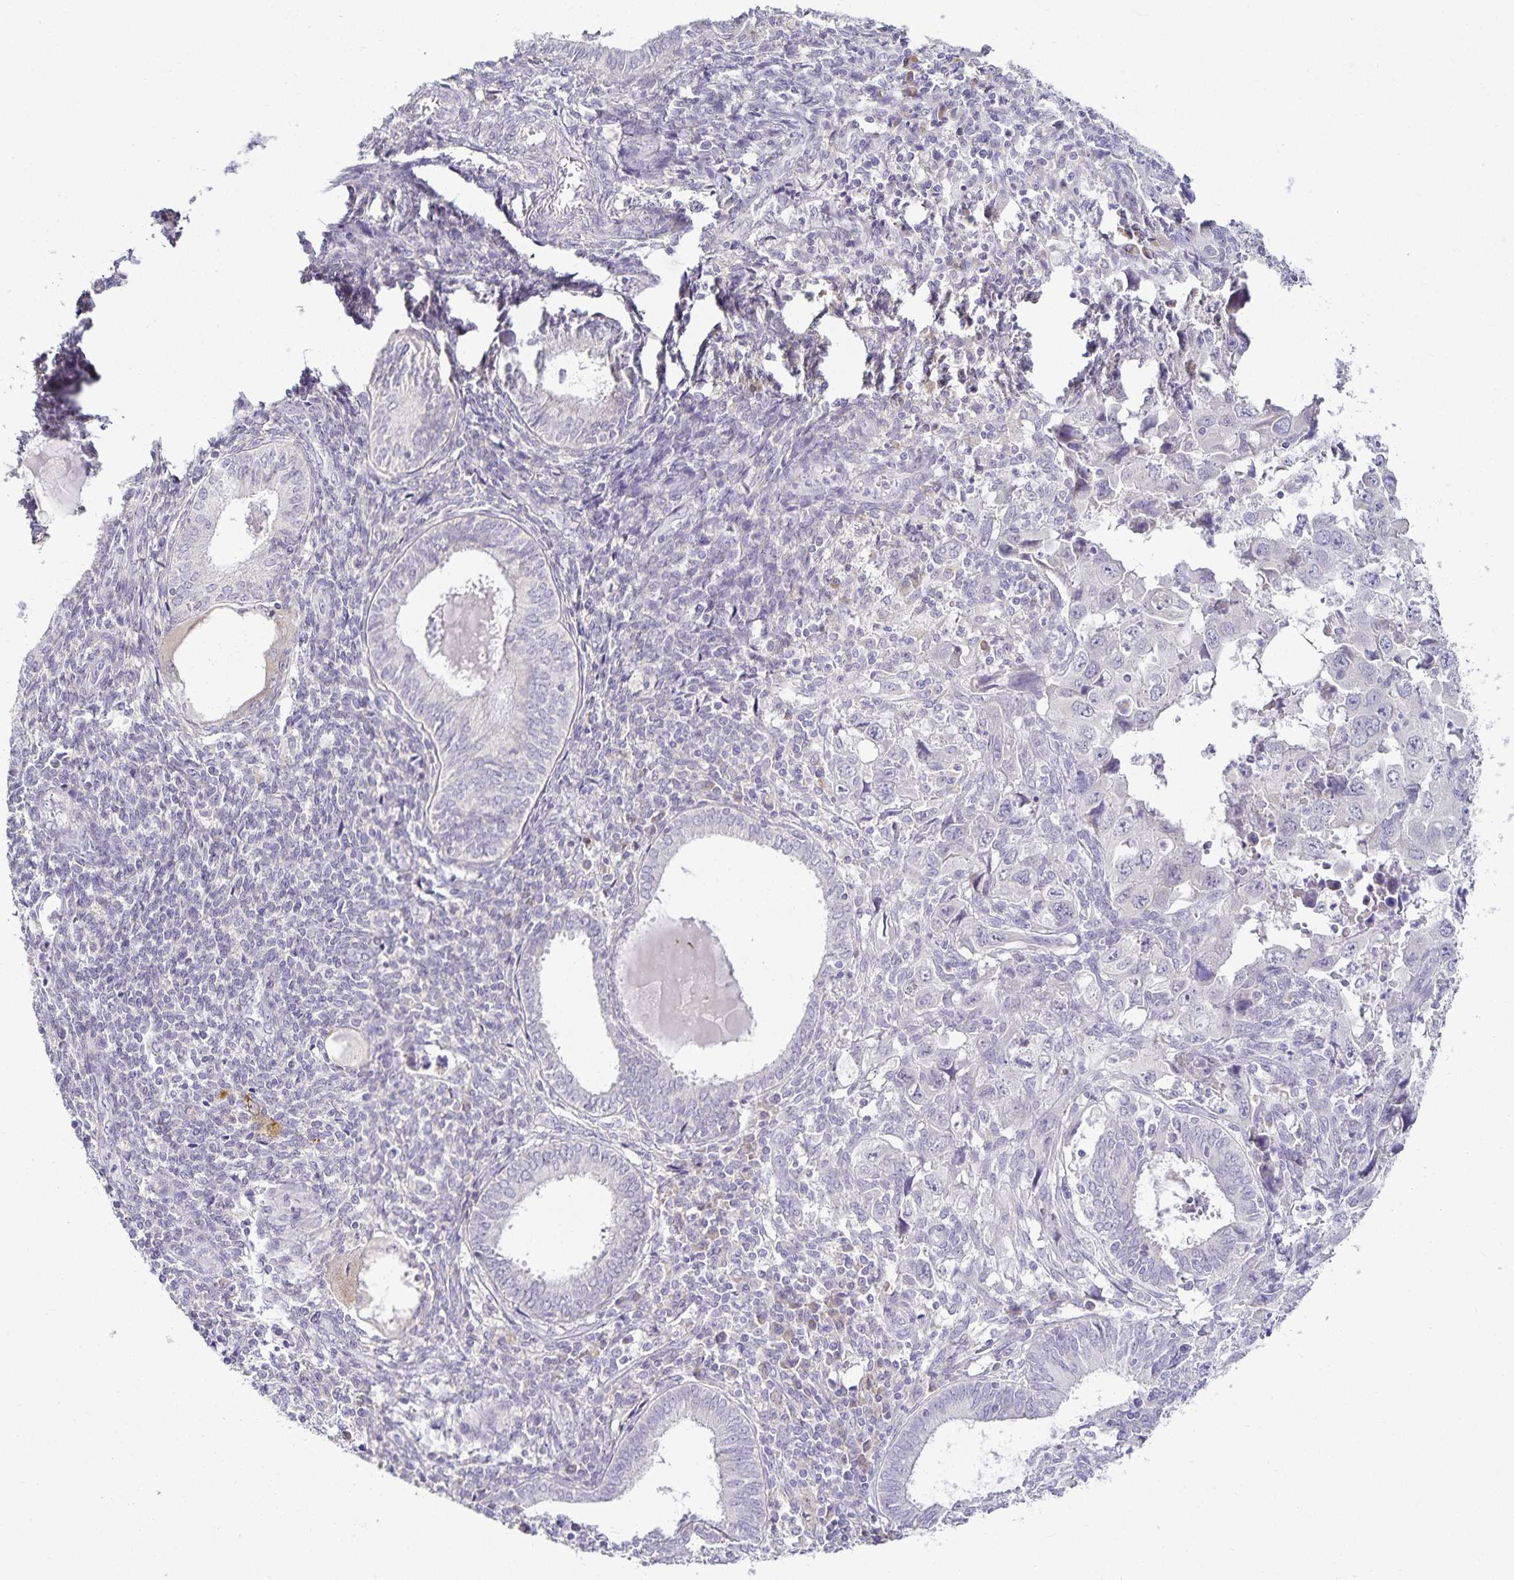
{"staining": {"intensity": "negative", "quantity": "none", "location": "none"}, "tissue": "endometrial cancer", "cell_type": "Tumor cells", "image_type": "cancer", "snomed": [{"axis": "morphology", "description": "Adenocarcinoma, NOS"}, {"axis": "topography", "description": "Uterus"}], "caption": "Endometrial cancer was stained to show a protein in brown. There is no significant expression in tumor cells.", "gene": "GP2", "patient": {"sex": "female", "age": 62}}